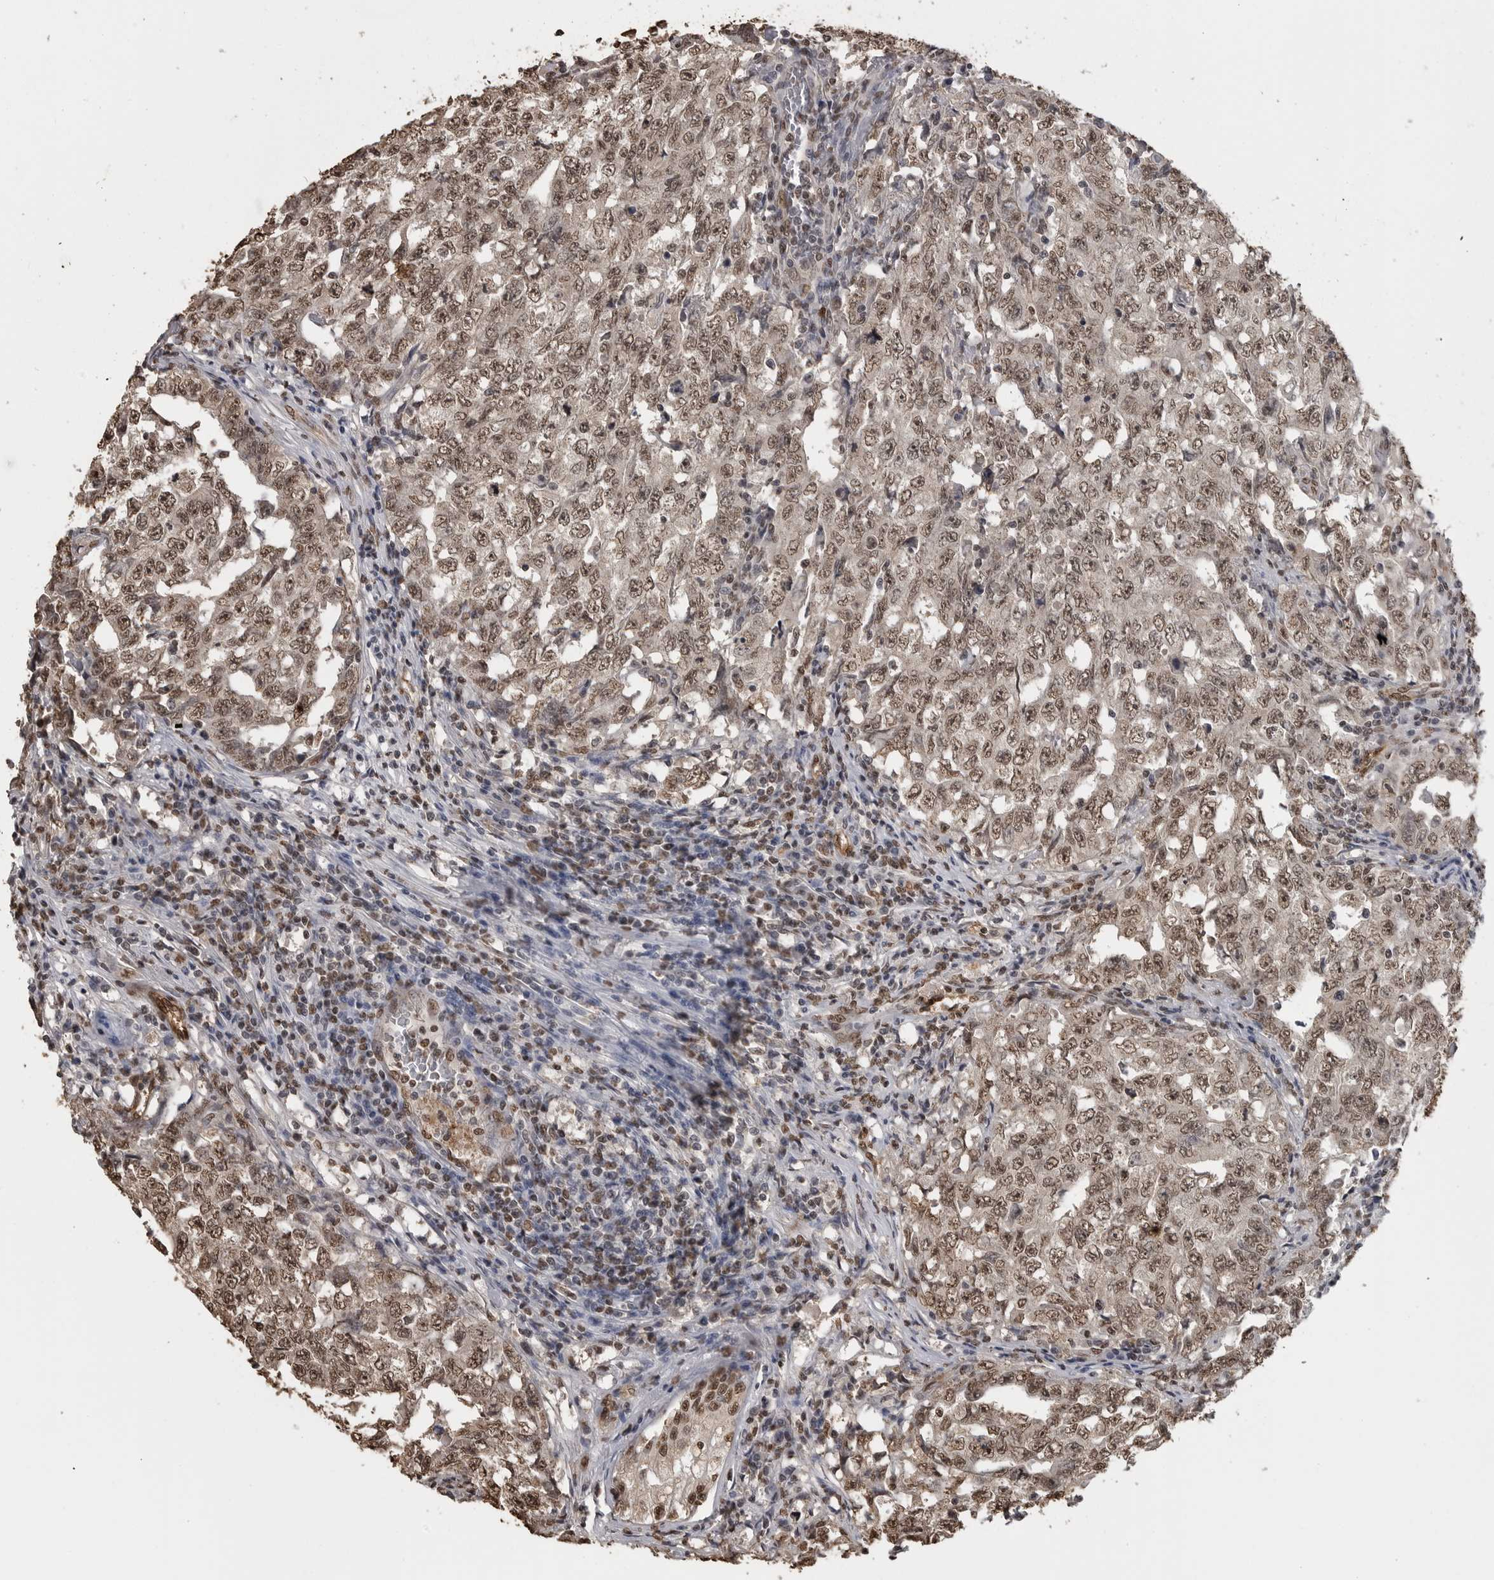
{"staining": {"intensity": "moderate", "quantity": ">75%", "location": "nuclear"}, "tissue": "testis cancer", "cell_type": "Tumor cells", "image_type": "cancer", "snomed": [{"axis": "morphology", "description": "Carcinoma, Embryonal, NOS"}, {"axis": "topography", "description": "Testis"}], "caption": "There is medium levels of moderate nuclear expression in tumor cells of testis embryonal carcinoma, as demonstrated by immunohistochemical staining (brown color).", "gene": "SMAD2", "patient": {"sex": "male", "age": 26}}